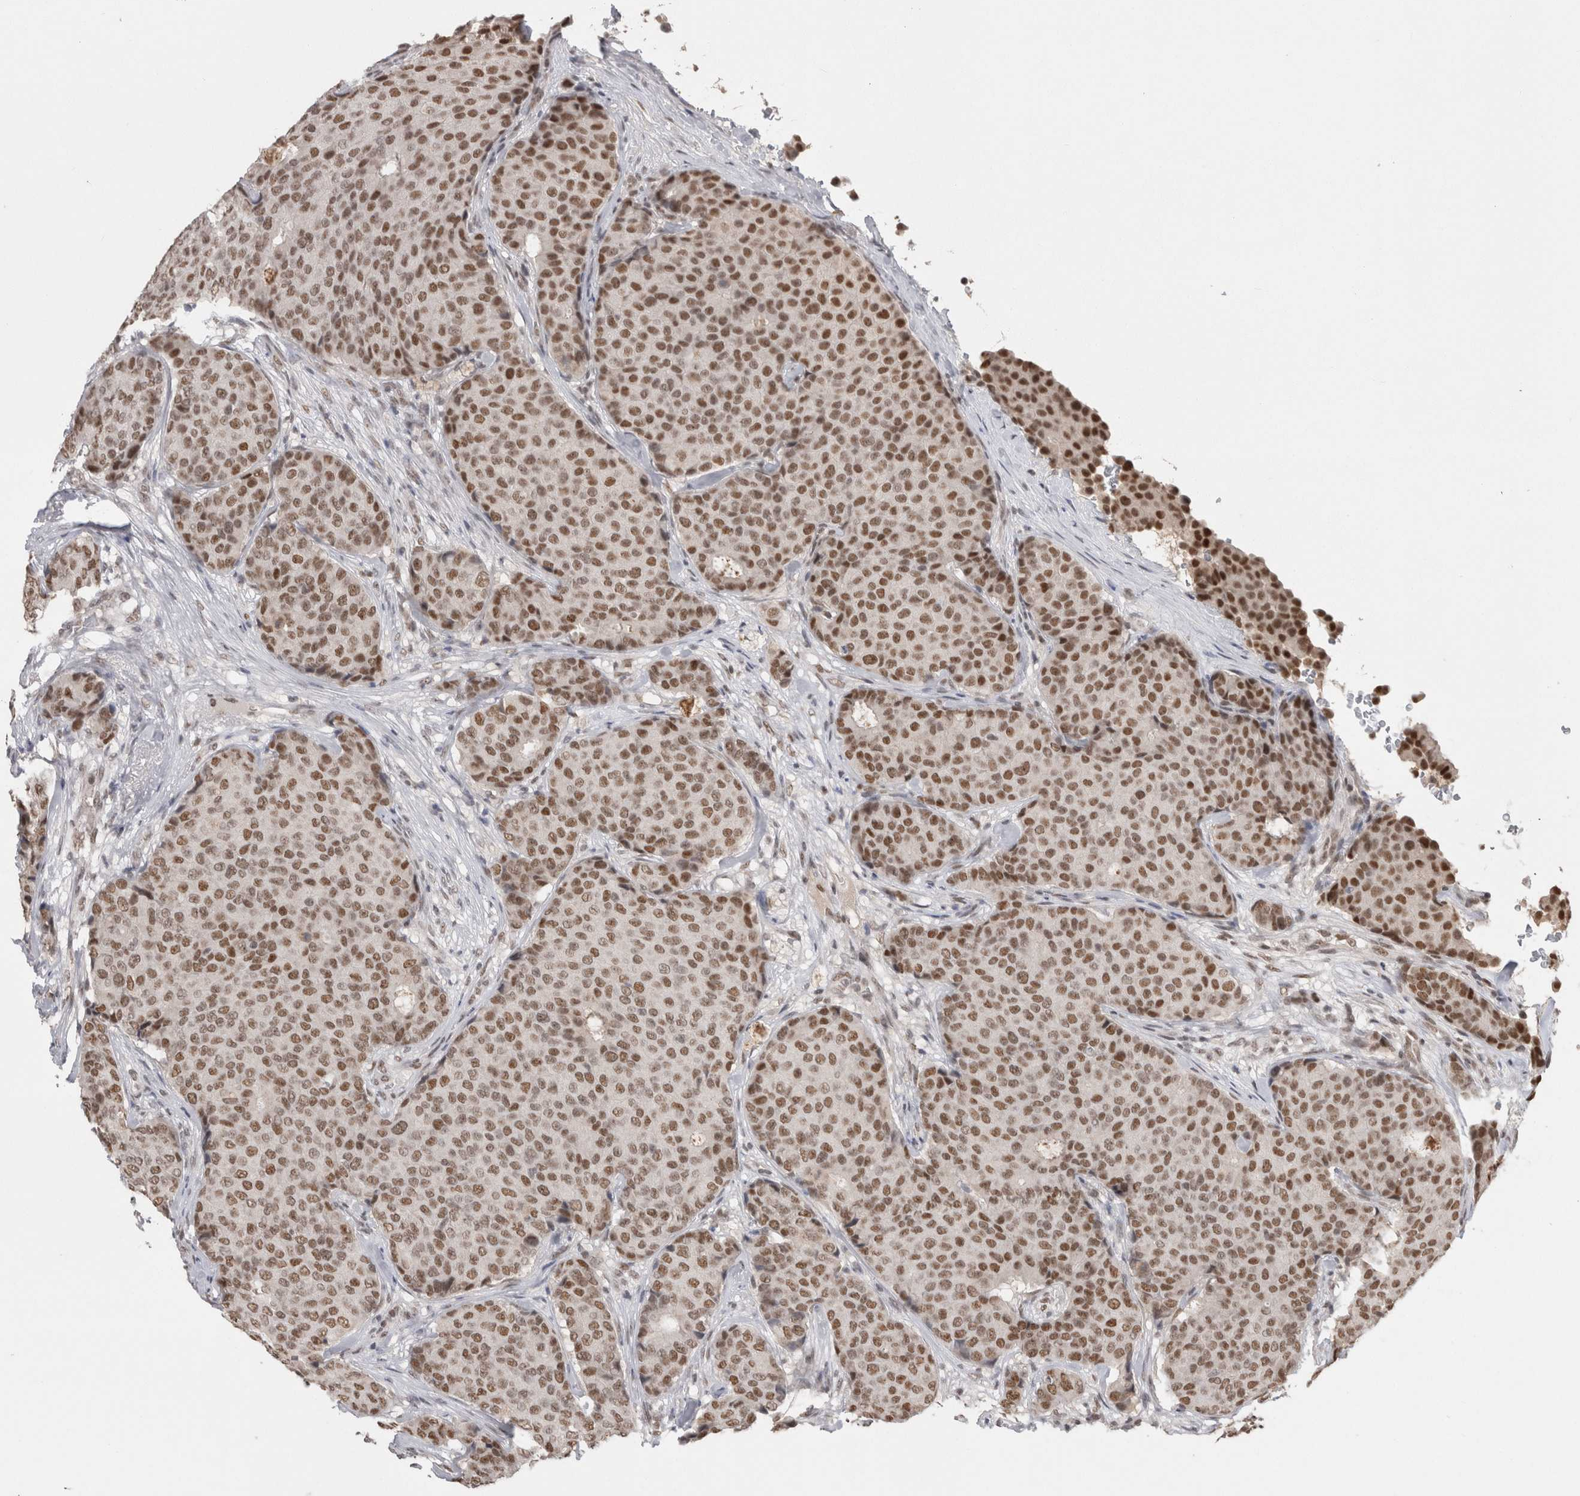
{"staining": {"intensity": "moderate", "quantity": ">75%", "location": "nuclear"}, "tissue": "breast cancer", "cell_type": "Tumor cells", "image_type": "cancer", "snomed": [{"axis": "morphology", "description": "Duct carcinoma"}, {"axis": "topography", "description": "Breast"}], "caption": "High-power microscopy captured an IHC image of breast cancer, revealing moderate nuclear staining in approximately >75% of tumor cells.", "gene": "DAXX", "patient": {"sex": "female", "age": 75}}